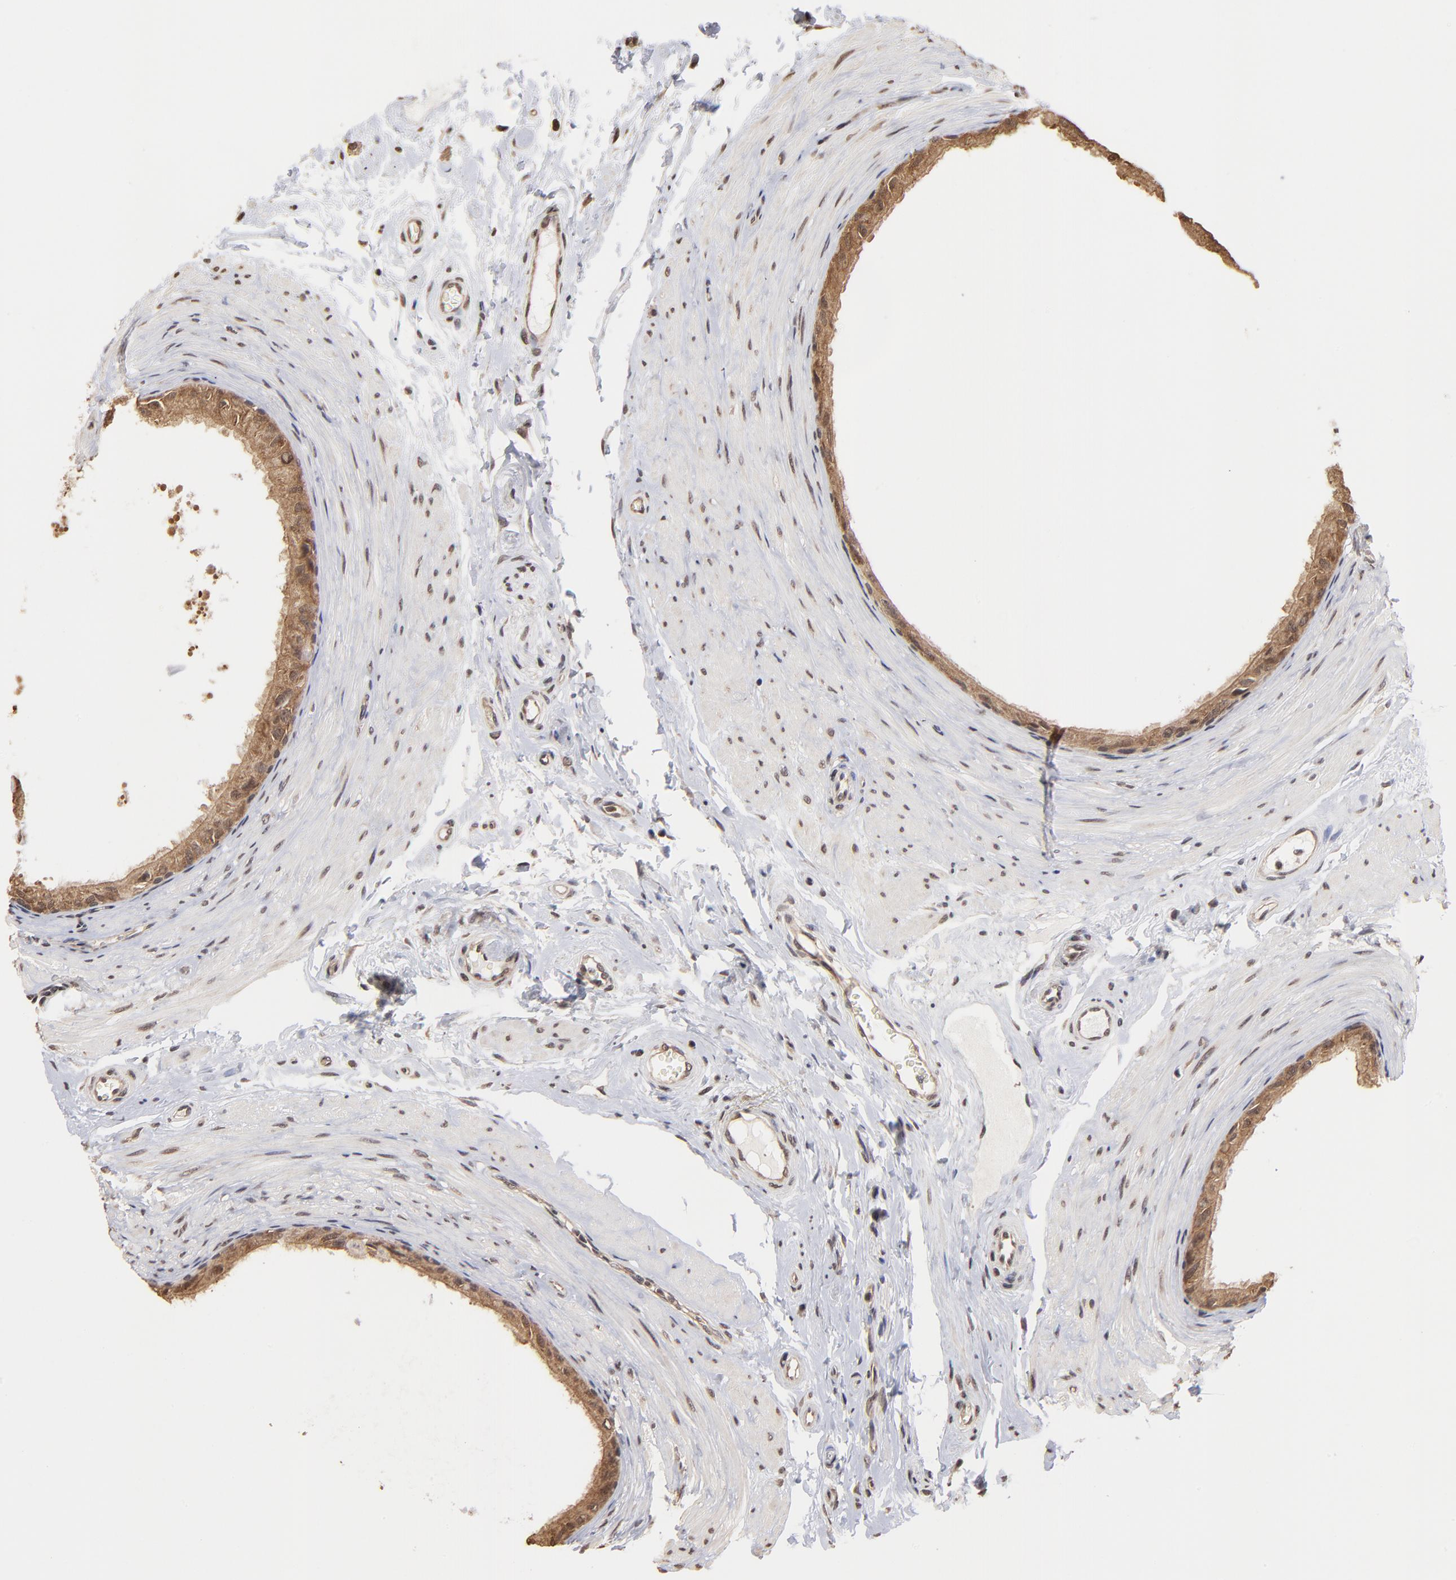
{"staining": {"intensity": "moderate", "quantity": ">75%", "location": "cytoplasmic/membranous"}, "tissue": "epididymis", "cell_type": "Glandular cells", "image_type": "normal", "snomed": [{"axis": "morphology", "description": "Normal tissue, NOS"}, {"axis": "topography", "description": "Epididymis"}], "caption": "Unremarkable epididymis was stained to show a protein in brown. There is medium levels of moderate cytoplasmic/membranous staining in about >75% of glandular cells. The staining was performed using DAB (3,3'-diaminobenzidine), with brown indicating positive protein expression. Nuclei are stained blue with hematoxylin.", "gene": "BRPF1", "patient": {"sex": "male", "age": 68}}